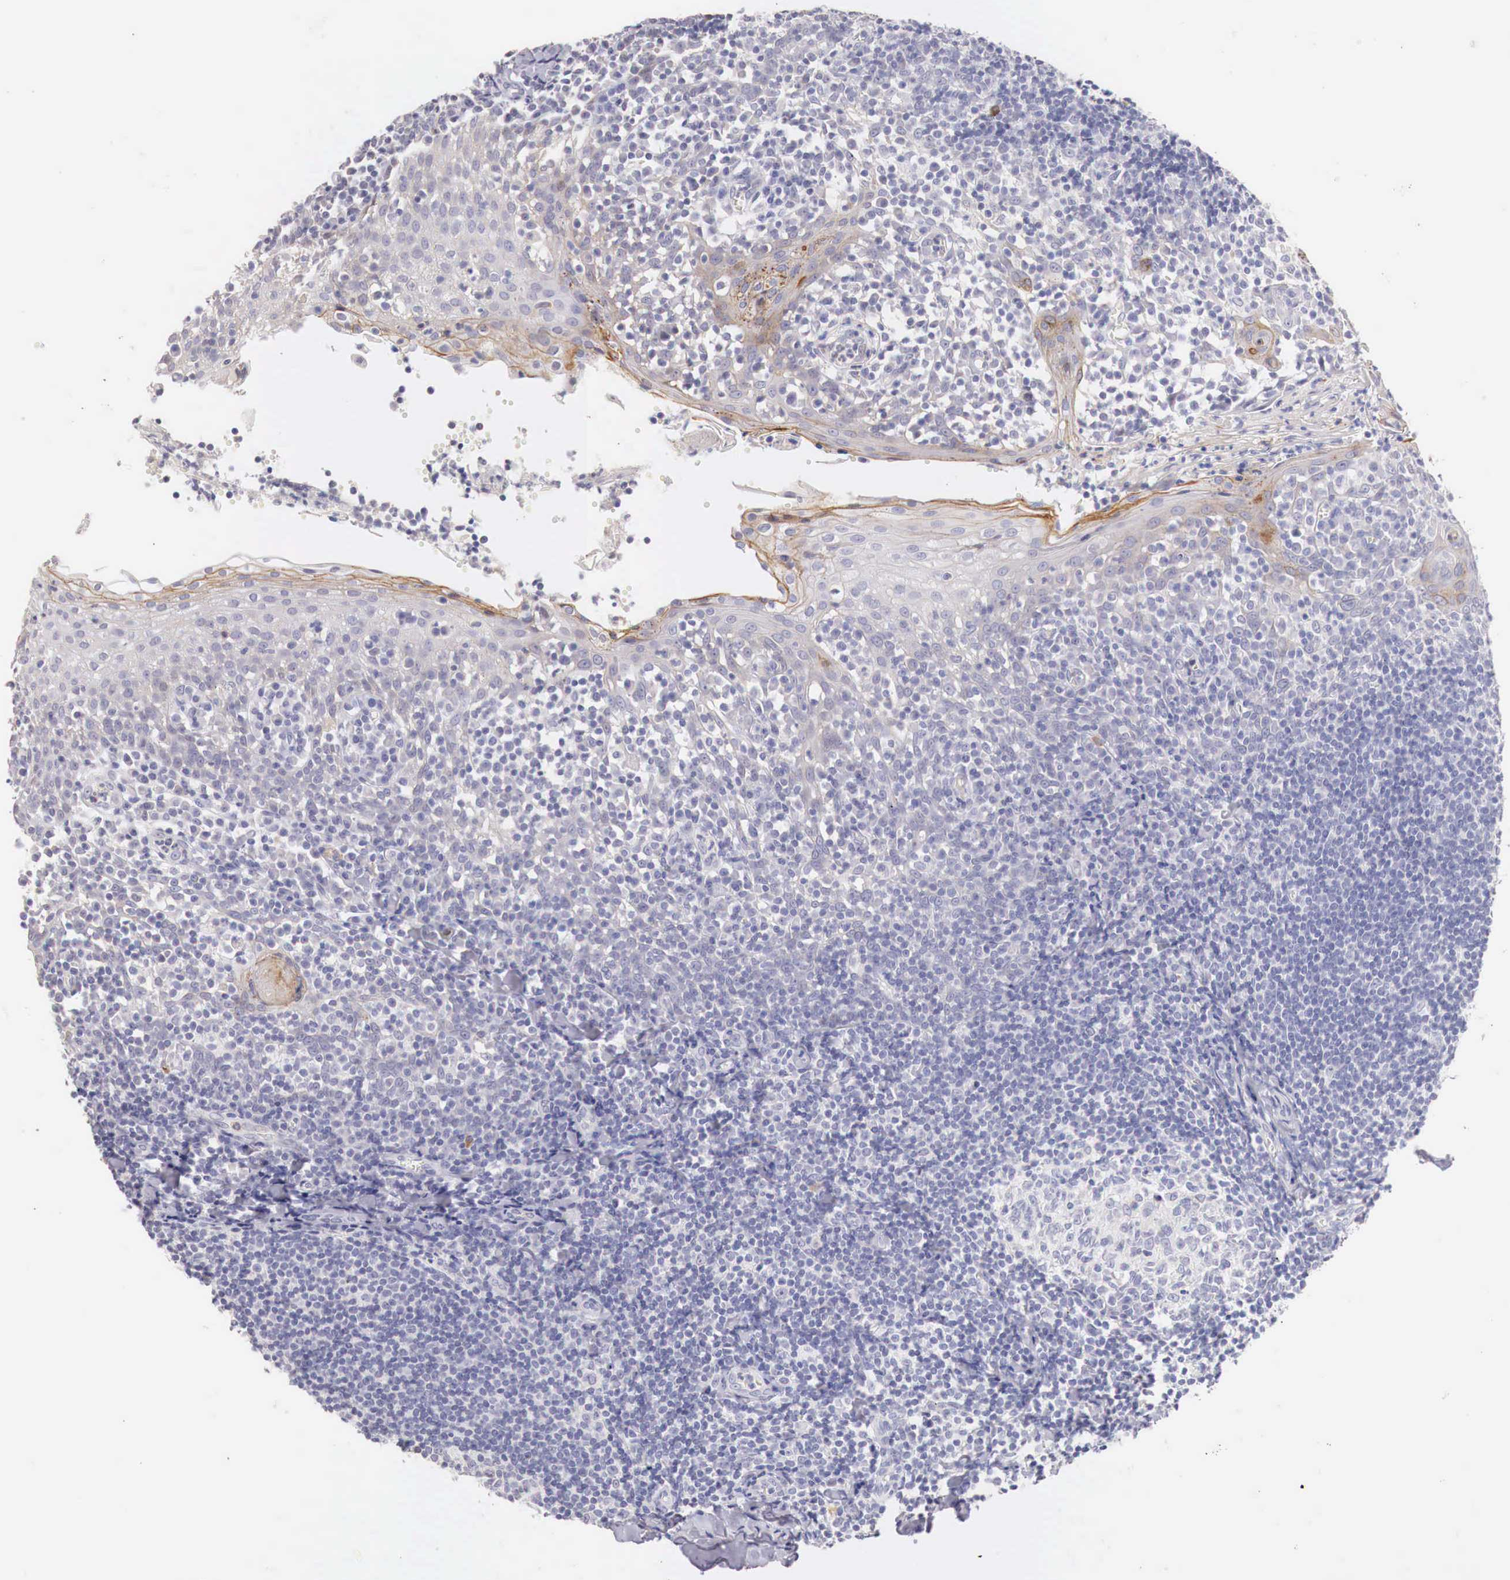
{"staining": {"intensity": "negative", "quantity": "none", "location": "none"}, "tissue": "tonsil", "cell_type": "Germinal center cells", "image_type": "normal", "snomed": [{"axis": "morphology", "description": "Normal tissue, NOS"}, {"axis": "topography", "description": "Tonsil"}], "caption": "DAB immunohistochemical staining of unremarkable human tonsil exhibits no significant positivity in germinal center cells. (Immunohistochemistry (ihc), brightfield microscopy, high magnification).", "gene": "ITIH6", "patient": {"sex": "female", "age": 41}}